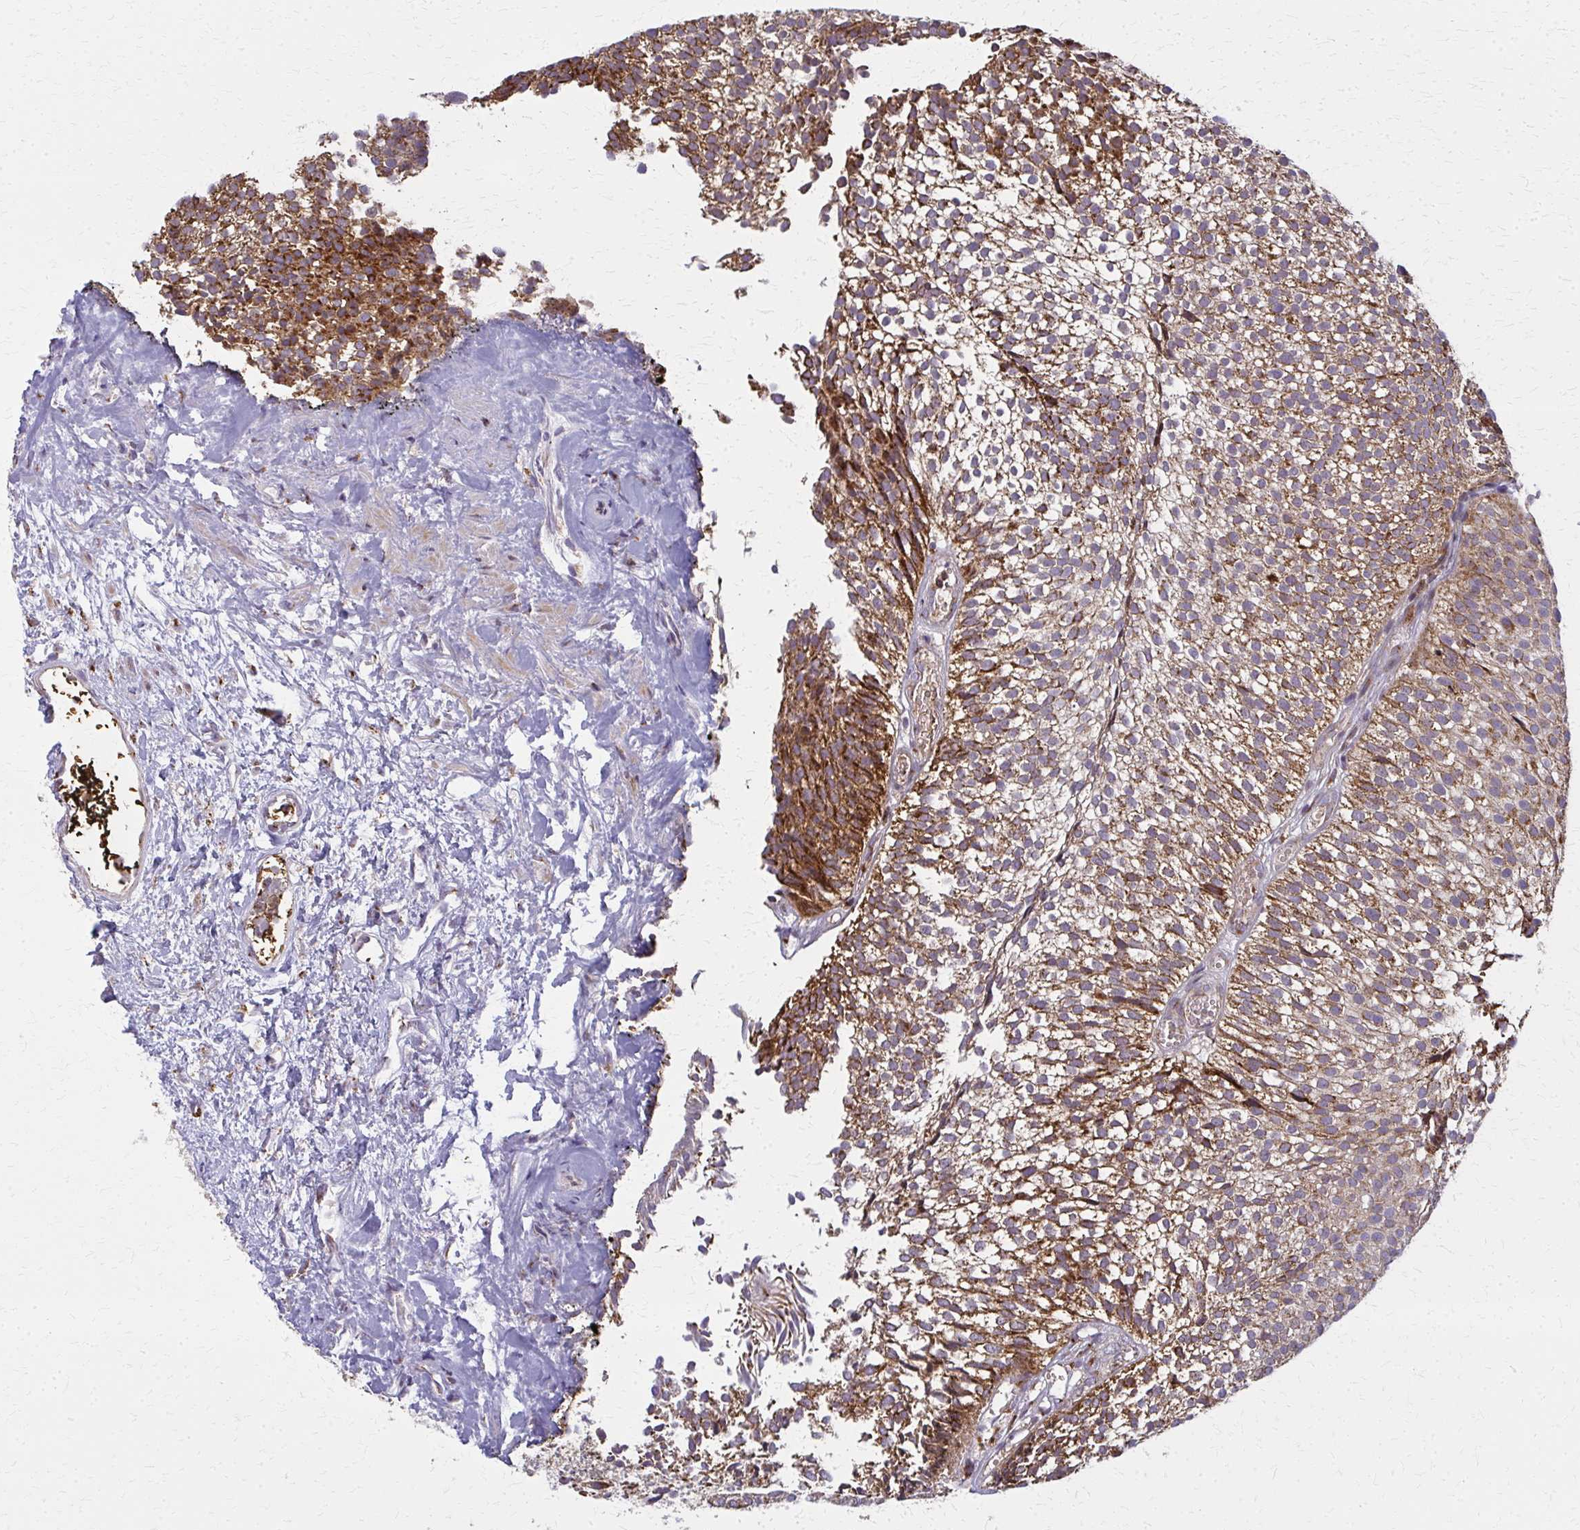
{"staining": {"intensity": "moderate", "quantity": ">75%", "location": "cytoplasmic/membranous"}, "tissue": "urothelial cancer", "cell_type": "Tumor cells", "image_type": "cancer", "snomed": [{"axis": "morphology", "description": "Urothelial carcinoma, Low grade"}, {"axis": "topography", "description": "Urinary bladder"}], "caption": "The photomicrograph demonstrates immunohistochemical staining of urothelial cancer. There is moderate cytoplasmic/membranous staining is identified in about >75% of tumor cells. Using DAB (3,3'-diaminobenzidine) (brown) and hematoxylin (blue) stains, captured at high magnification using brightfield microscopy.", "gene": "MCCC1", "patient": {"sex": "male", "age": 91}}